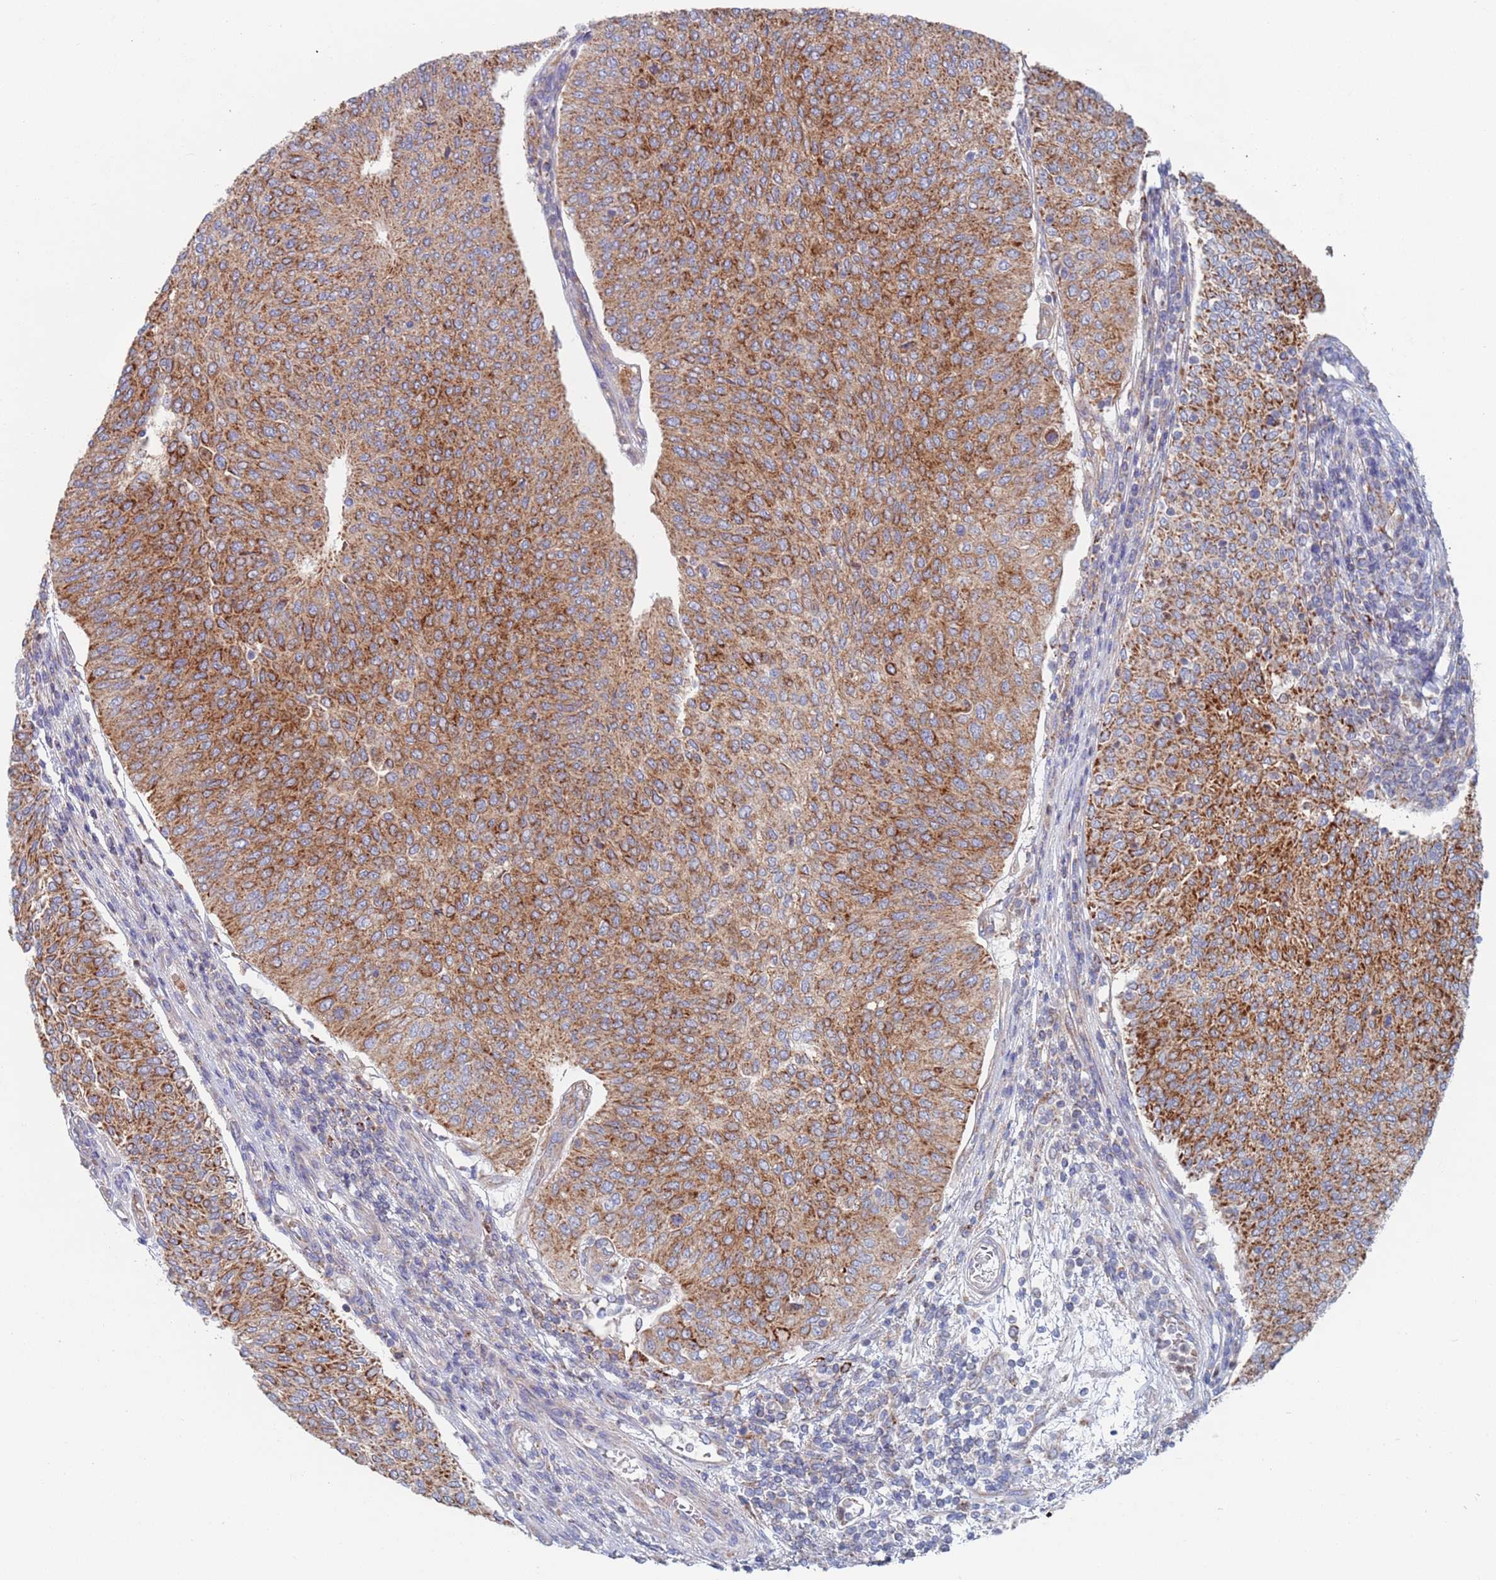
{"staining": {"intensity": "strong", "quantity": ">75%", "location": "cytoplasmic/membranous"}, "tissue": "urothelial cancer", "cell_type": "Tumor cells", "image_type": "cancer", "snomed": [{"axis": "morphology", "description": "Urothelial carcinoma, High grade"}, {"axis": "topography", "description": "Urinary bladder"}], "caption": "IHC of high-grade urothelial carcinoma reveals high levels of strong cytoplasmic/membranous staining in approximately >75% of tumor cells. (DAB (3,3'-diaminobenzidine) = brown stain, brightfield microscopy at high magnification).", "gene": "CHCHD6", "patient": {"sex": "female", "age": 79}}